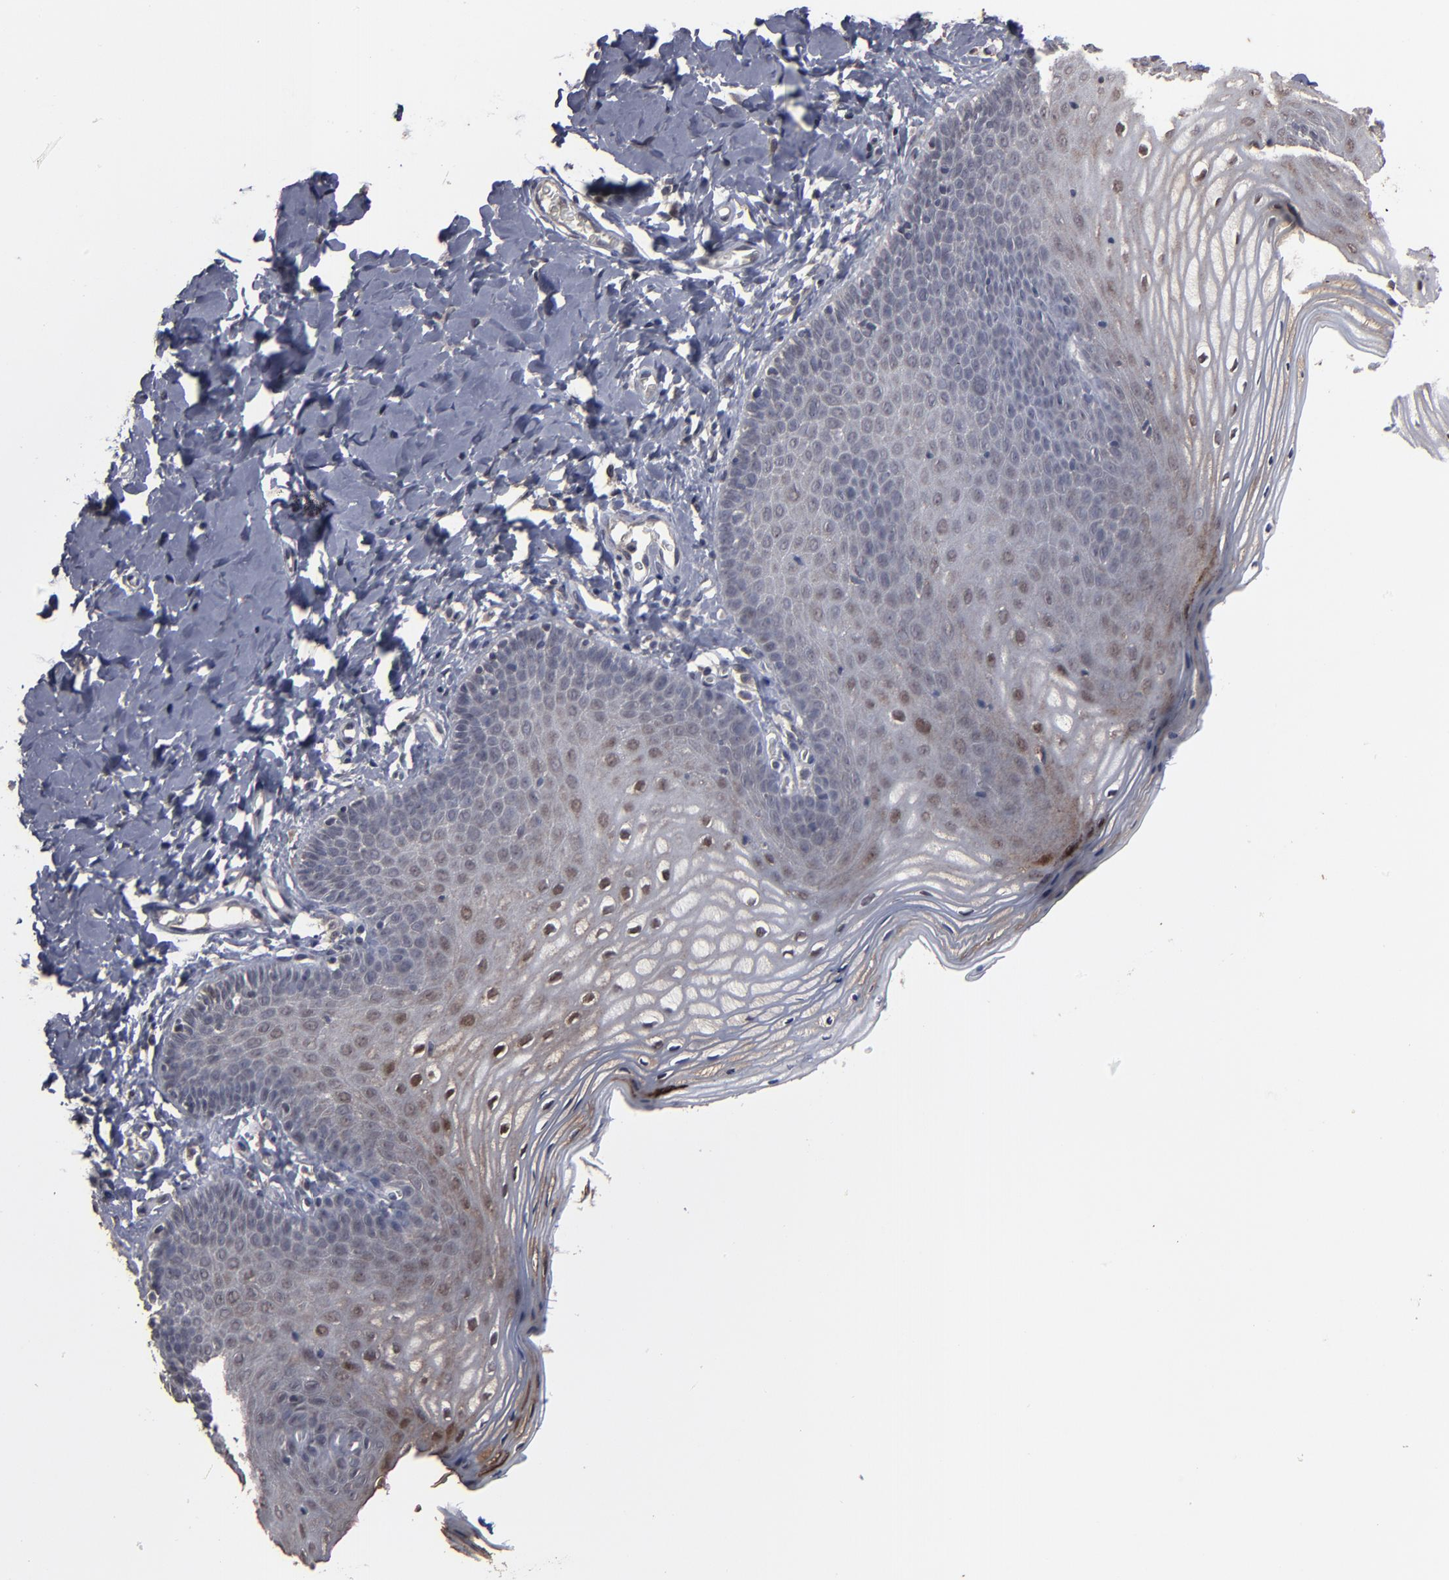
{"staining": {"intensity": "moderate", "quantity": "25%-75%", "location": "cytoplasmic/membranous,nuclear"}, "tissue": "vagina", "cell_type": "Squamous epithelial cells", "image_type": "normal", "snomed": [{"axis": "morphology", "description": "Normal tissue, NOS"}, {"axis": "topography", "description": "Vagina"}], "caption": "IHC image of unremarkable vagina: human vagina stained using immunohistochemistry shows medium levels of moderate protein expression localized specifically in the cytoplasmic/membranous,nuclear of squamous epithelial cells, appearing as a cytoplasmic/membranous,nuclear brown color.", "gene": "SLC22A17", "patient": {"sex": "female", "age": 55}}